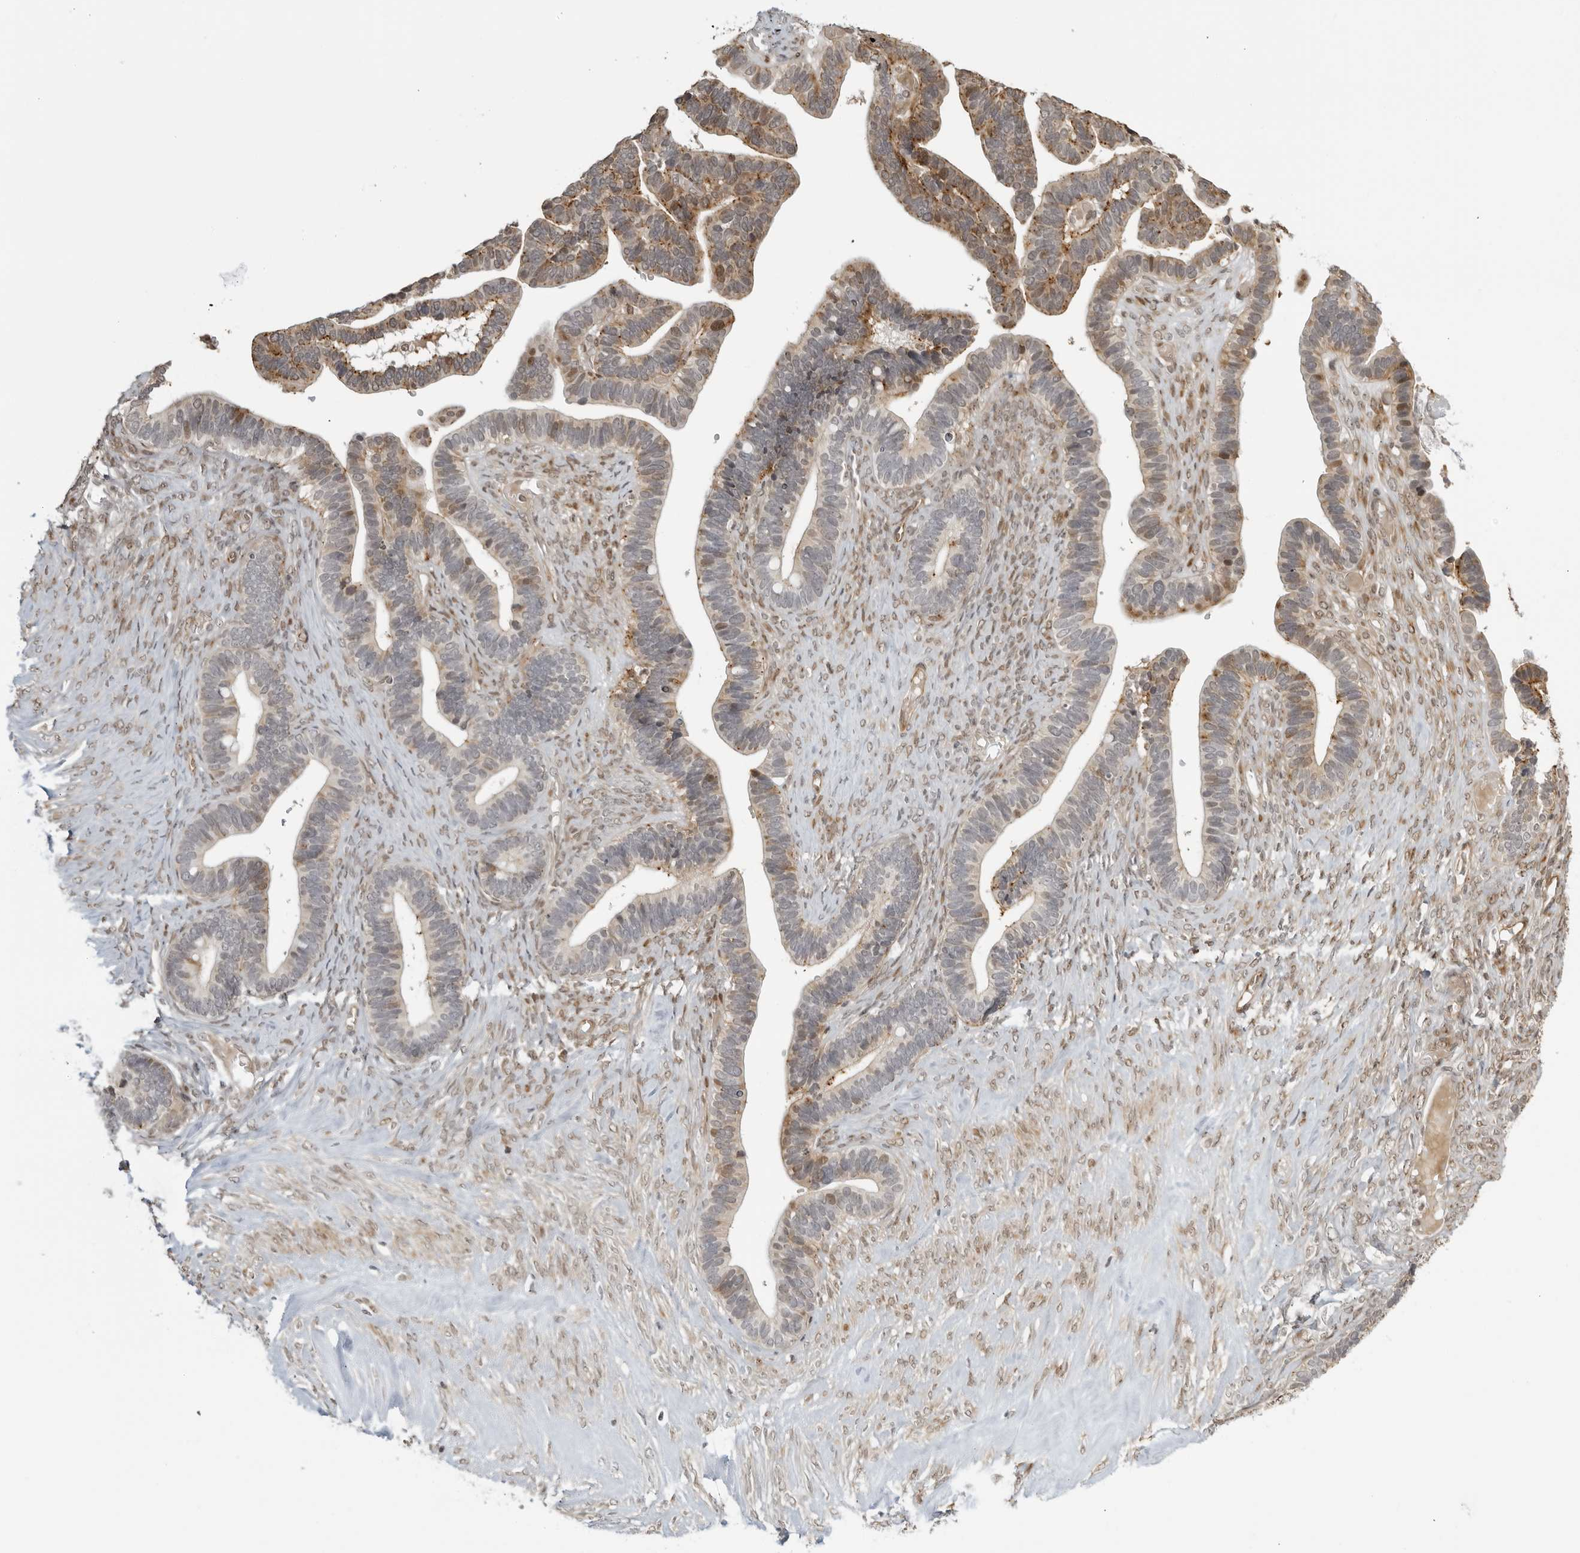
{"staining": {"intensity": "moderate", "quantity": "<25%", "location": "cytoplasmic/membranous"}, "tissue": "ovarian cancer", "cell_type": "Tumor cells", "image_type": "cancer", "snomed": [{"axis": "morphology", "description": "Cystadenocarcinoma, serous, NOS"}, {"axis": "topography", "description": "Ovary"}], "caption": "The immunohistochemical stain highlights moderate cytoplasmic/membranous positivity in tumor cells of serous cystadenocarcinoma (ovarian) tissue.", "gene": "TCF21", "patient": {"sex": "female", "age": 56}}